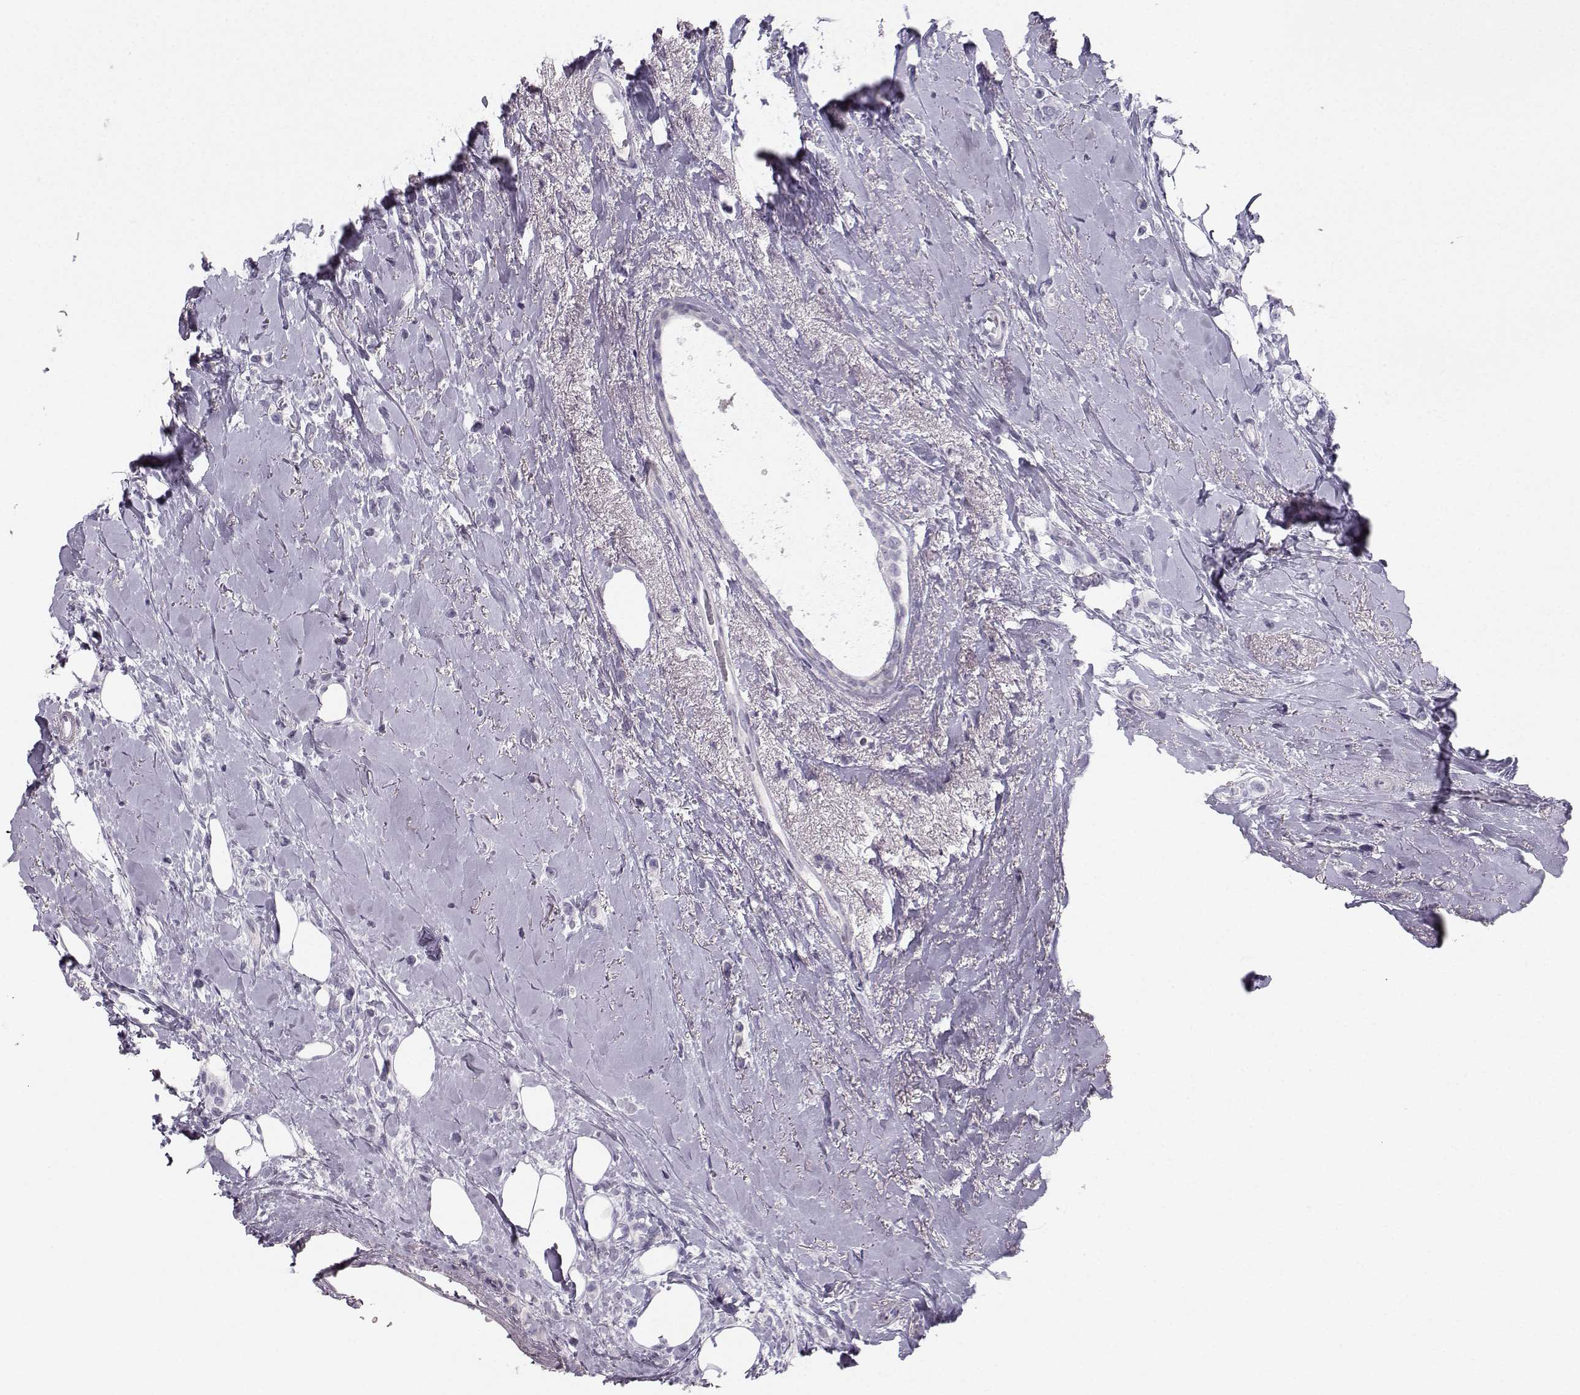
{"staining": {"intensity": "negative", "quantity": "none", "location": "none"}, "tissue": "breast cancer", "cell_type": "Tumor cells", "image_type": "cancer", "snomed": [{"axis": "morphology", "description": "Lobular carcinoma"}, {"axis": "topography", "description": "Breast"}], "caption": "Immunohistochemical staining of human breast cancer (lobular carcinoma) displays no significant positivity in tumor cells.", "gene": "CASR", "patient": {"sex": "female", "age": 66}}